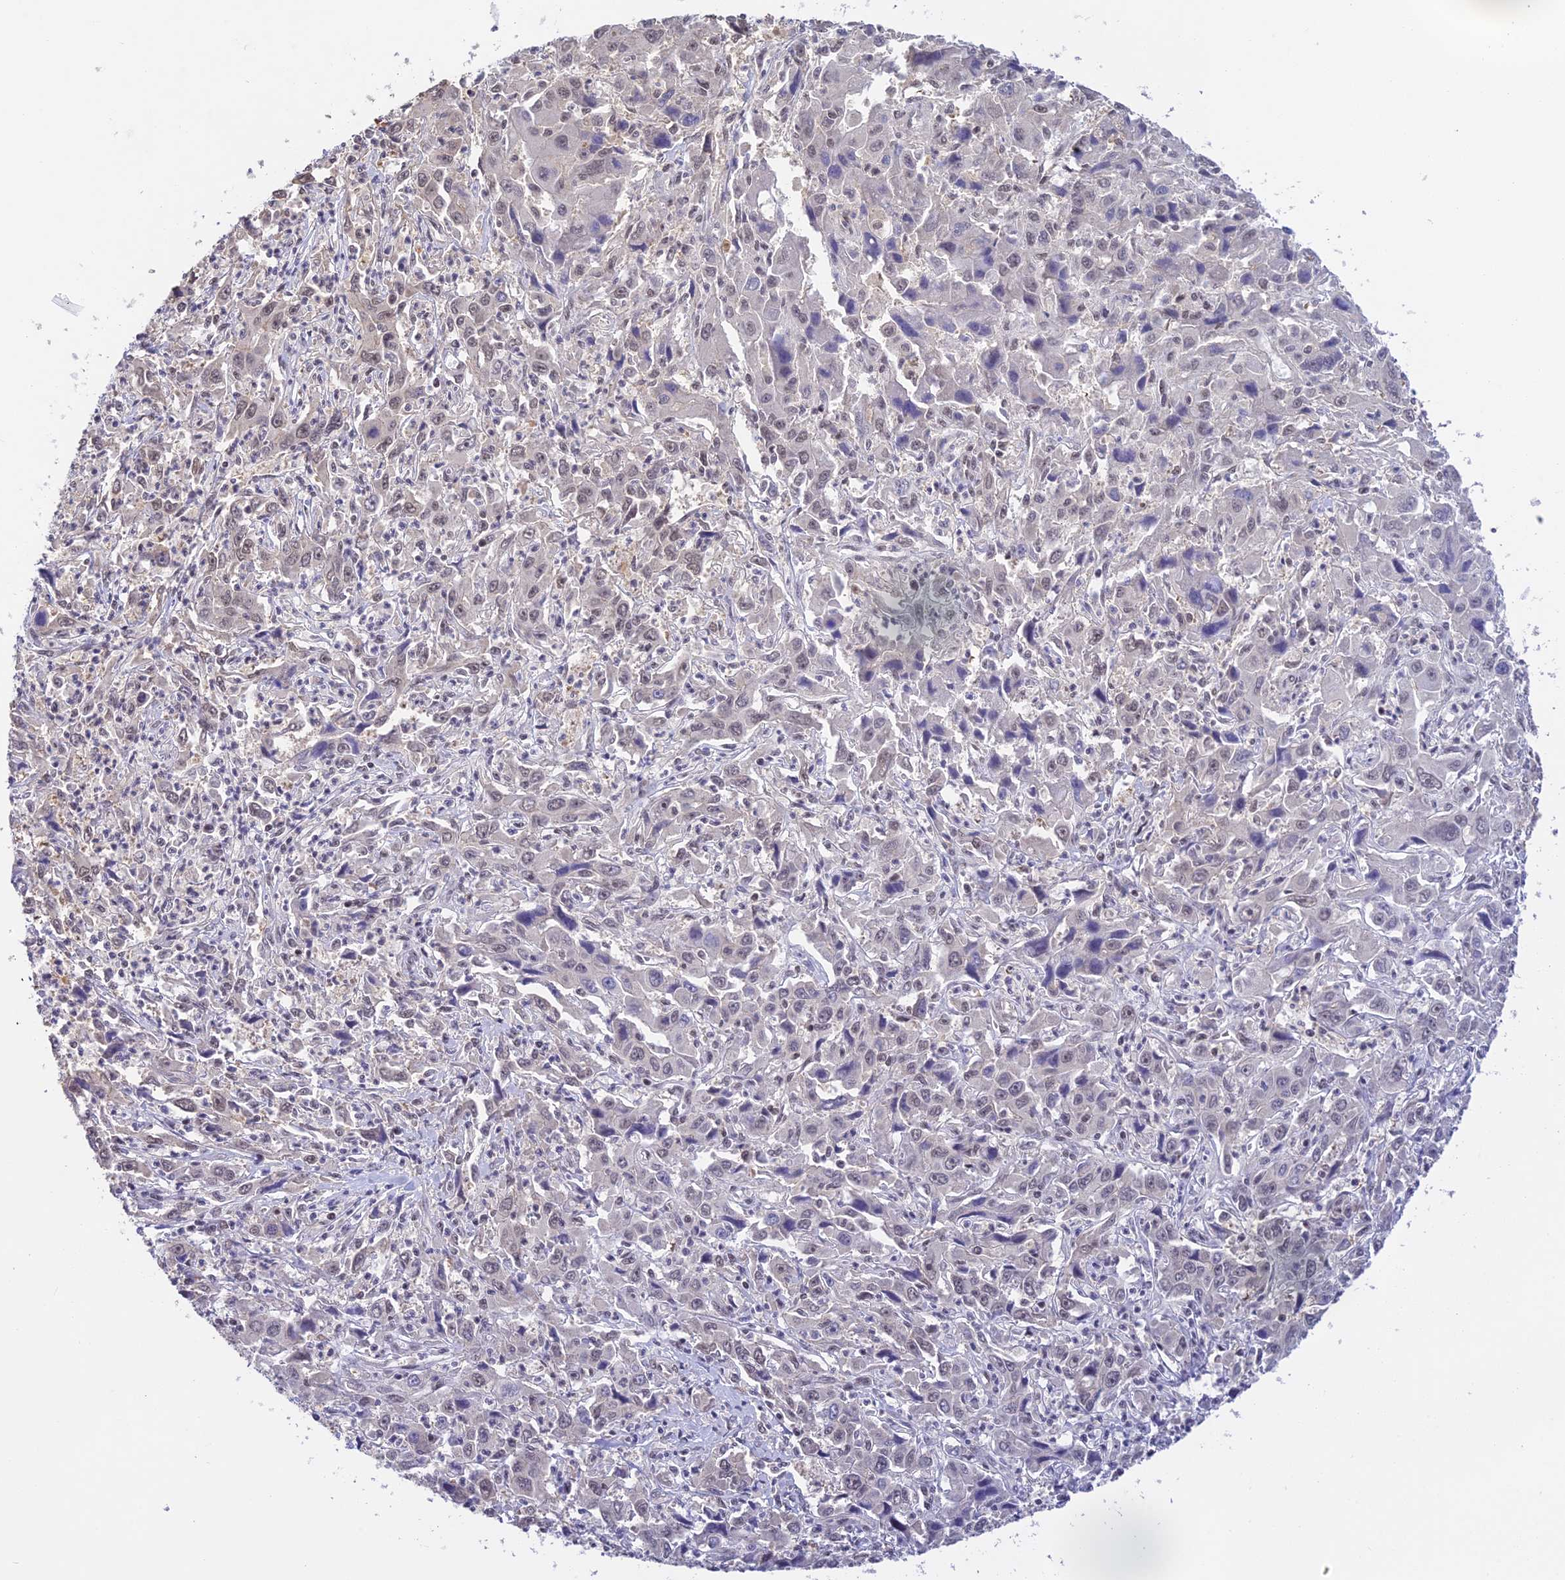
{"staining": {"intensity": "negative", "quantity": "none", "location": "none"}, "tissue": "liver cancer", "cell_type": "Tumor cells", "image_type": "cancer", "snomed": [{"axis": "morphology", "description": "Carcinoma, Hepatocellular, NOS"}, {"axis": "topography", "description": "Liver"}], "caption": "Human liver hepatocellular carcinoma stained for a protein using immunohistochemistry (IHC) demonstrates no positivity in tumor cells.", "gene": "THAP11", "patient": {"sex": "male", "age": 63}}